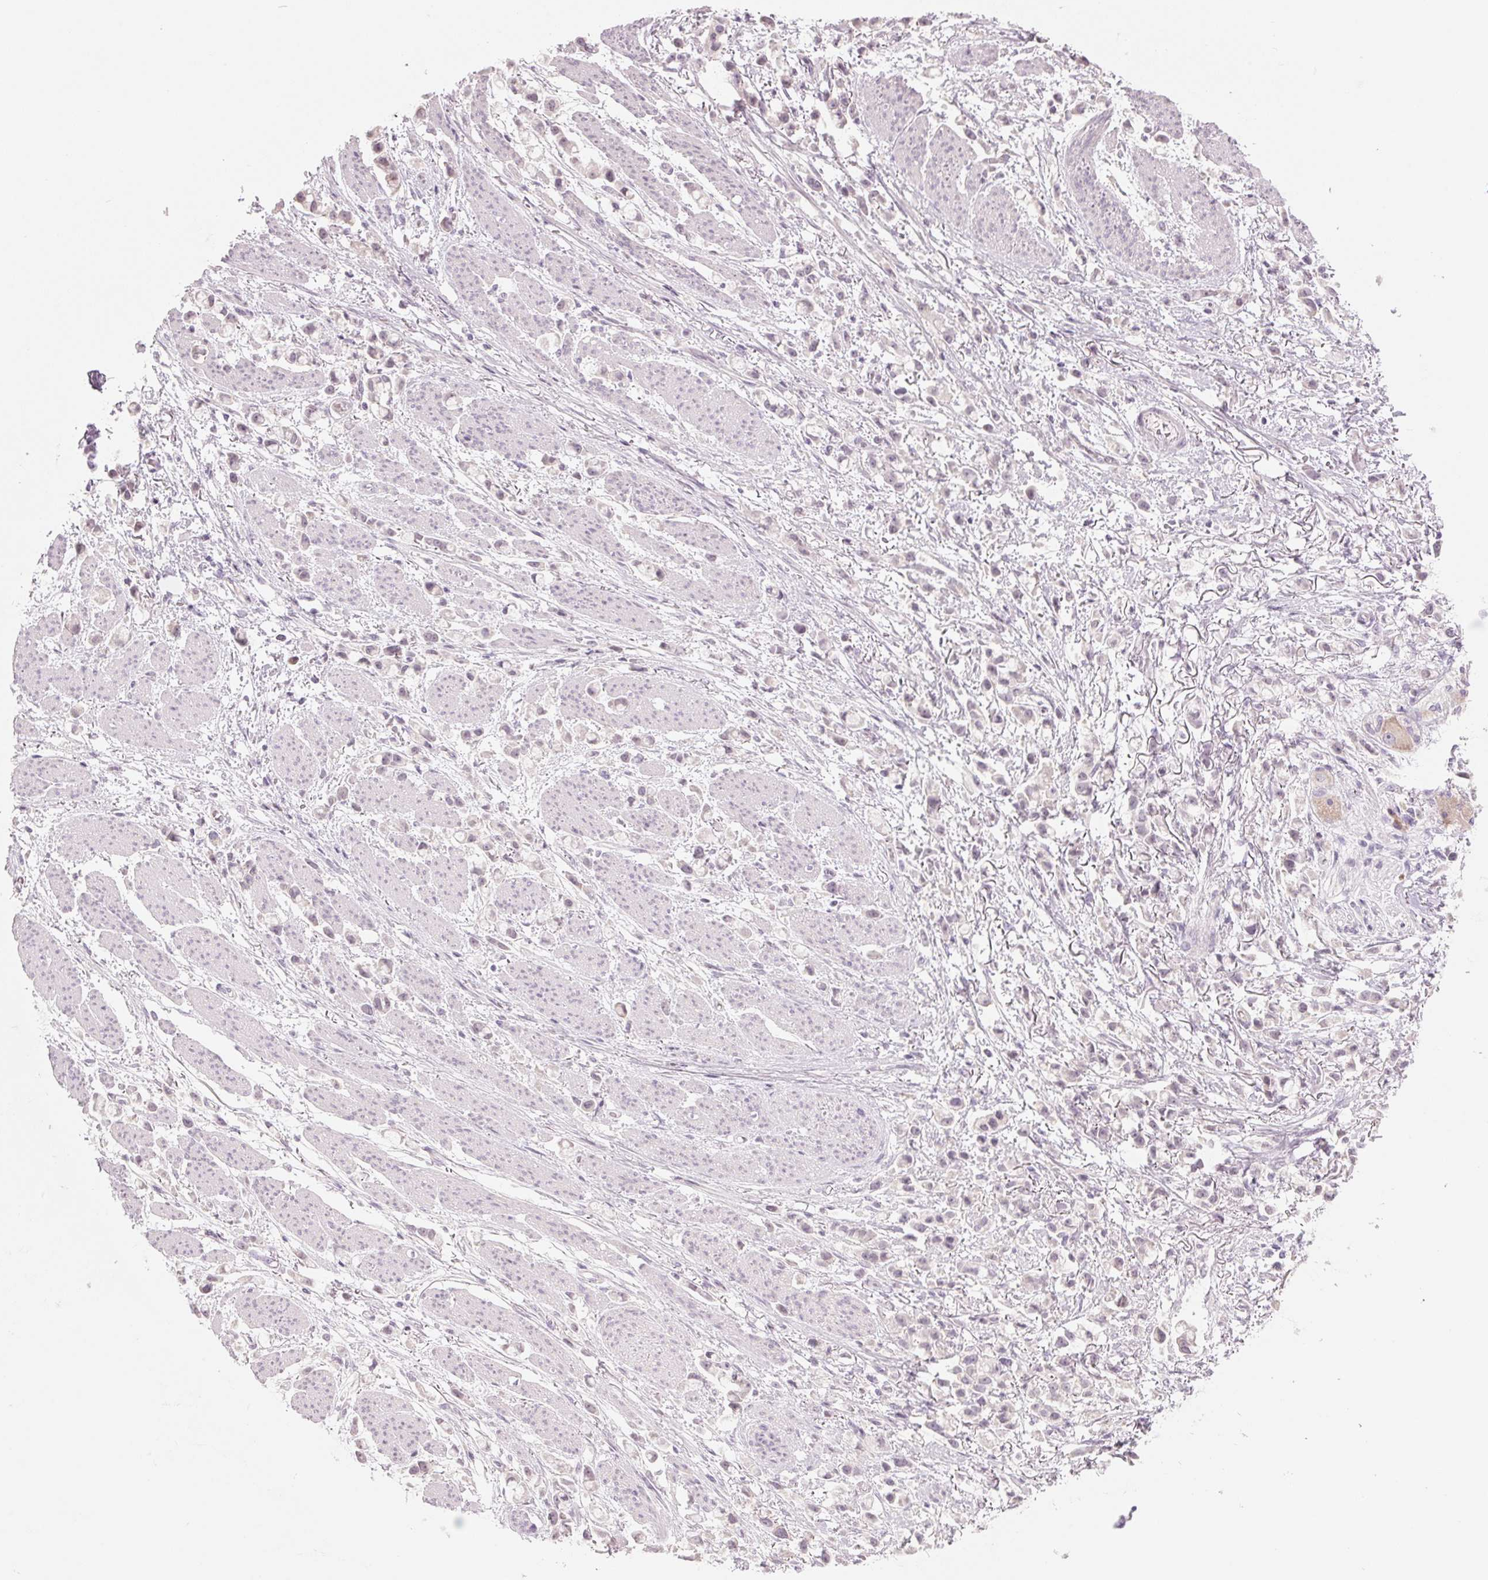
{"staining": {"intensity": "negative", "quantity": "none", "location": "none"}, "tissue": "stomach cancer", "cell_type": "Tumor cells", "image_type": "cancer", "snomed": [{"axis": "morphology", "description": "Adenocarcinoma, NOS"}, {"axis": "topography", "description": "Stomach"}], "caption": "The histopathology image reveals no significant staining in tumor cells of stomach cancer (adenocarcinoma).", "gene": "GNMT", "patient": {"sex": "female", "age": 81}}